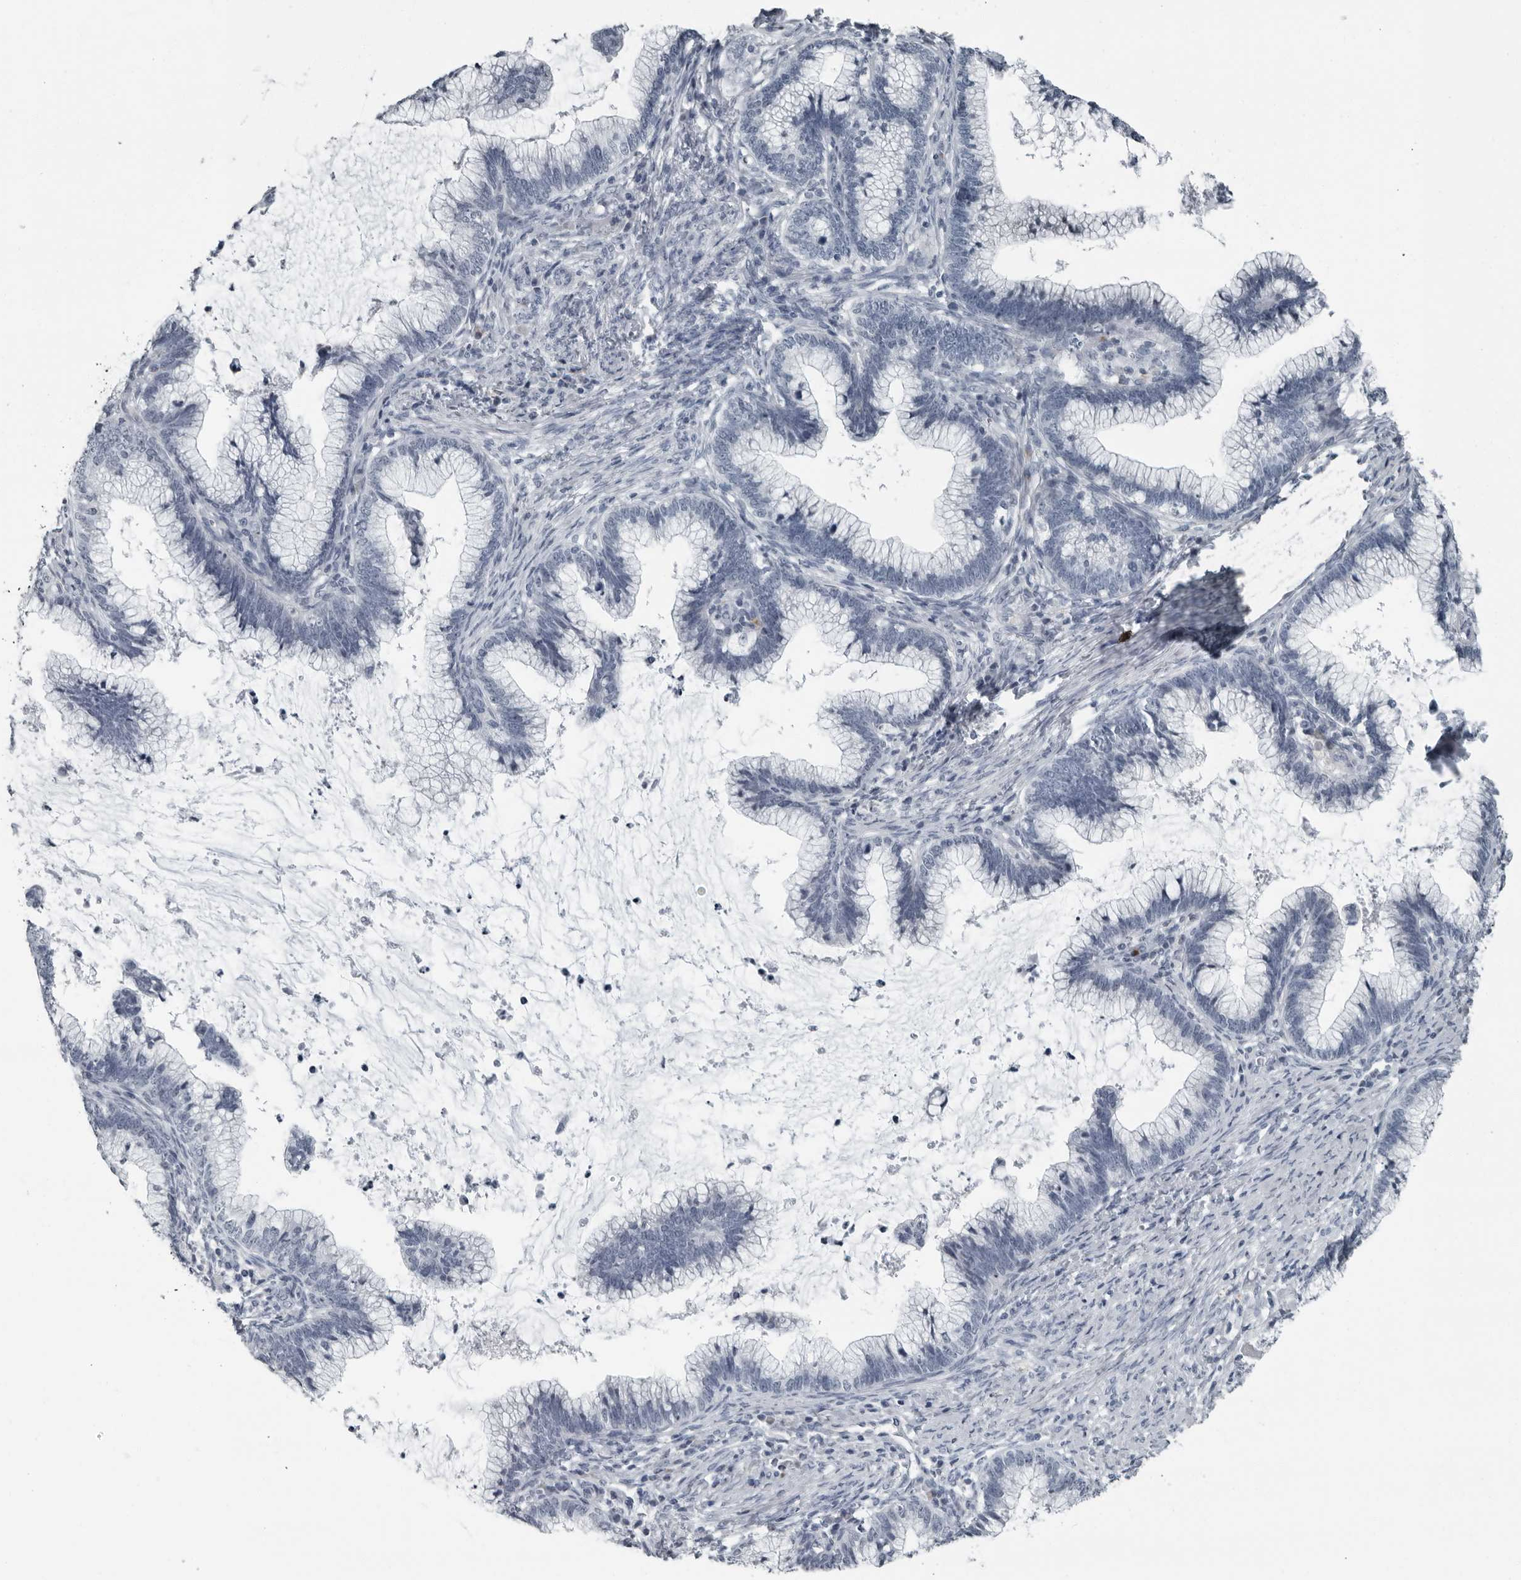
{"staining": {"intensity": "negative", "quantity": "none", "location": "none"}, "tissue": "cervical cancer", "cell_type": "Tumor cells", "image_type": "cancer", "snomed": [{"axis": "morphology", "description": "Adenocarcinoma, NOS"}, {"axis": "topography", "description": "Cervix"}], "caption": "Cervical adenocarcinoma was stained to show a protein in brown. There is no significant staining in tumor cells.", "gene": "PDCD11", "patient": {"sex": "female", "age": 36}}